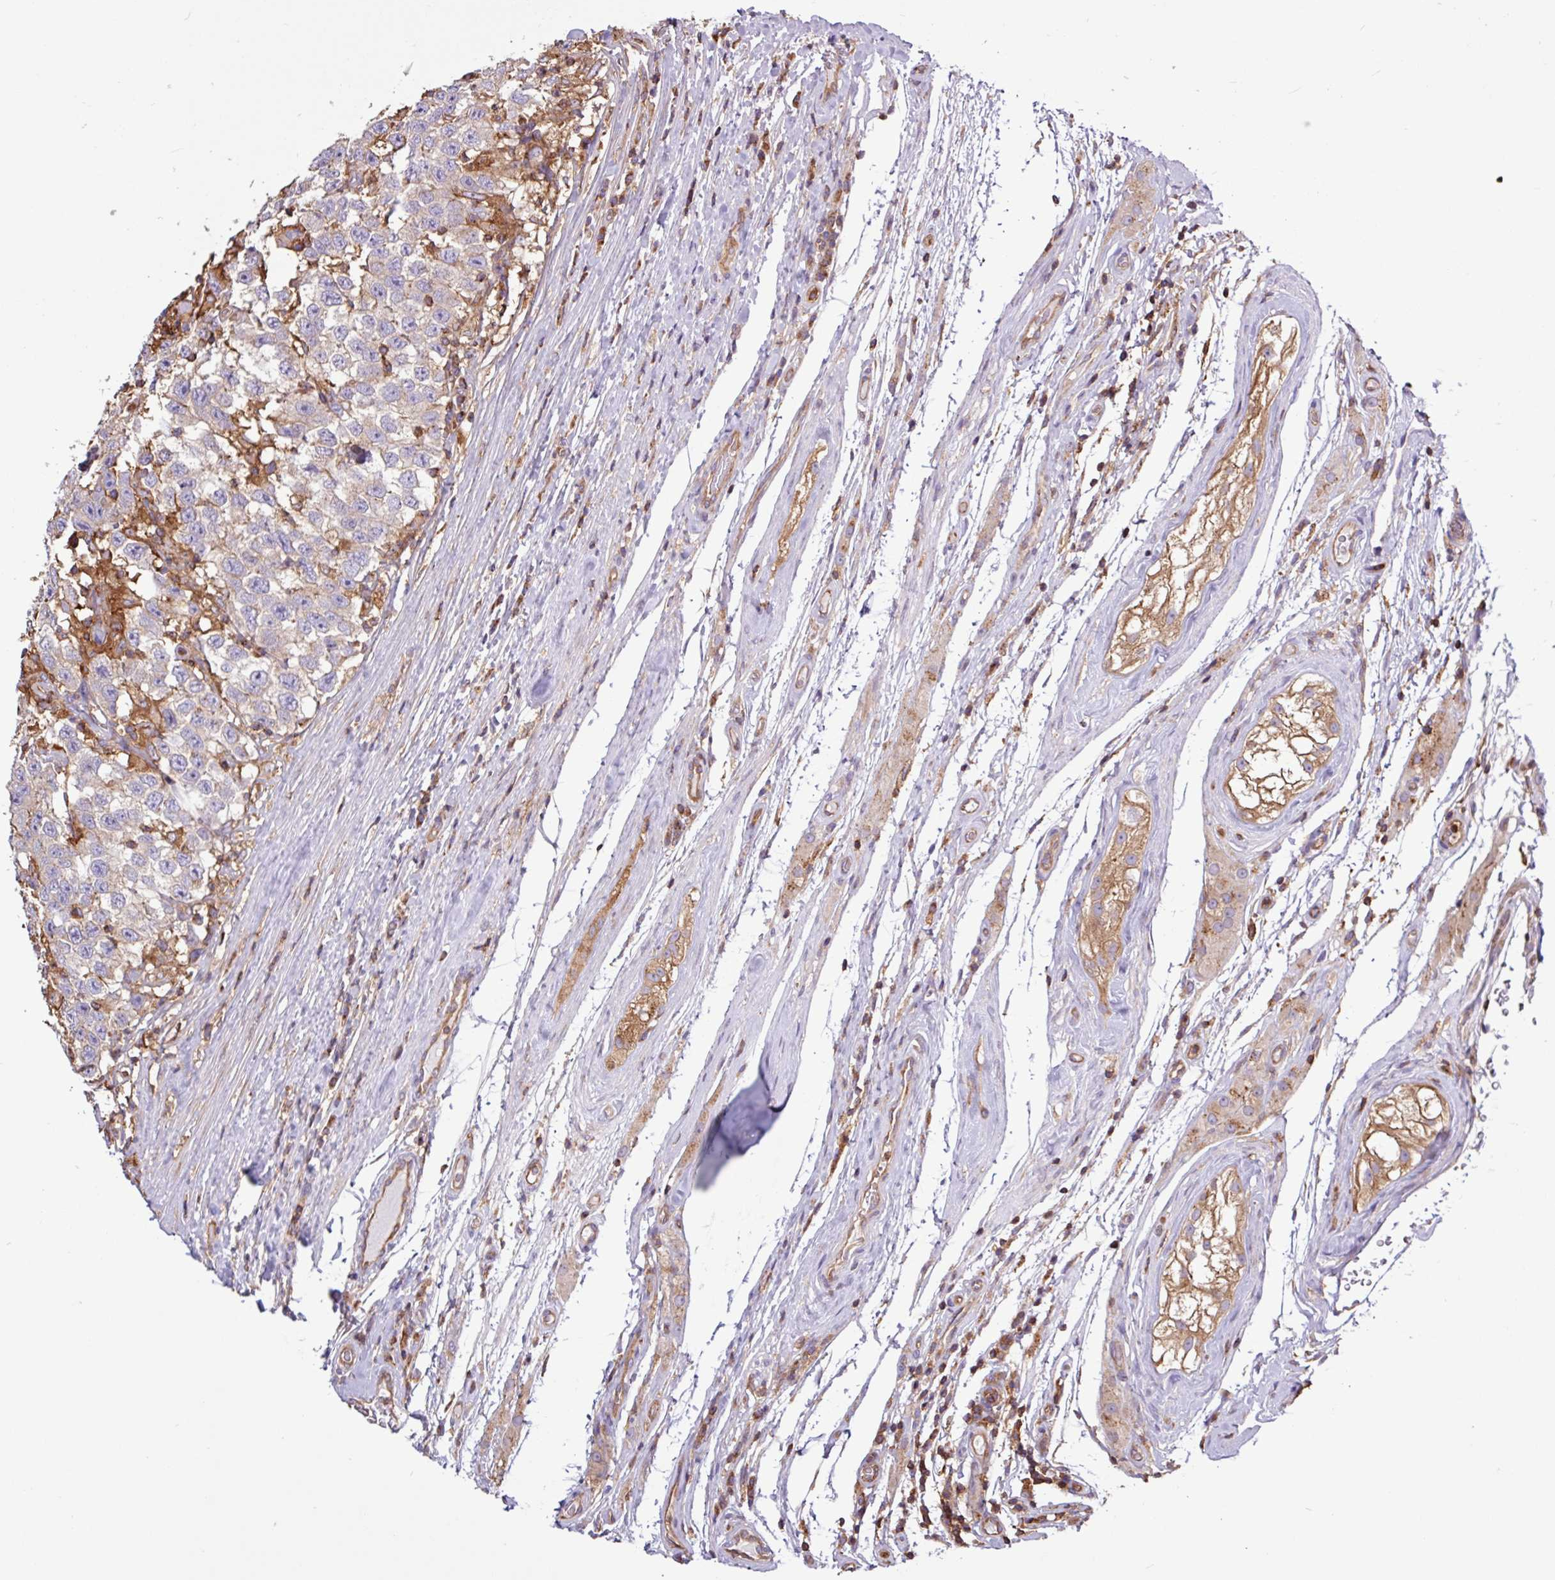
{"staining": {"intensity": "negative", "quantity": "none", "location": "none"}, "tissue": "testis cancer", "cell_type": "Tumor cells", "image_type": "cancer", "snomed": [{"axis": "morphology", "description": "Seminoma, NOS"}, {"axis": "topography", "description": "Testis"}], "caption": "IHC micrograph of testis cancer (seminoma) stained for a protein (brown), which exhibits no positivity in tumor cells.", "gene": "ACTR3", "patient": {"sex": "male", "age": 41}}